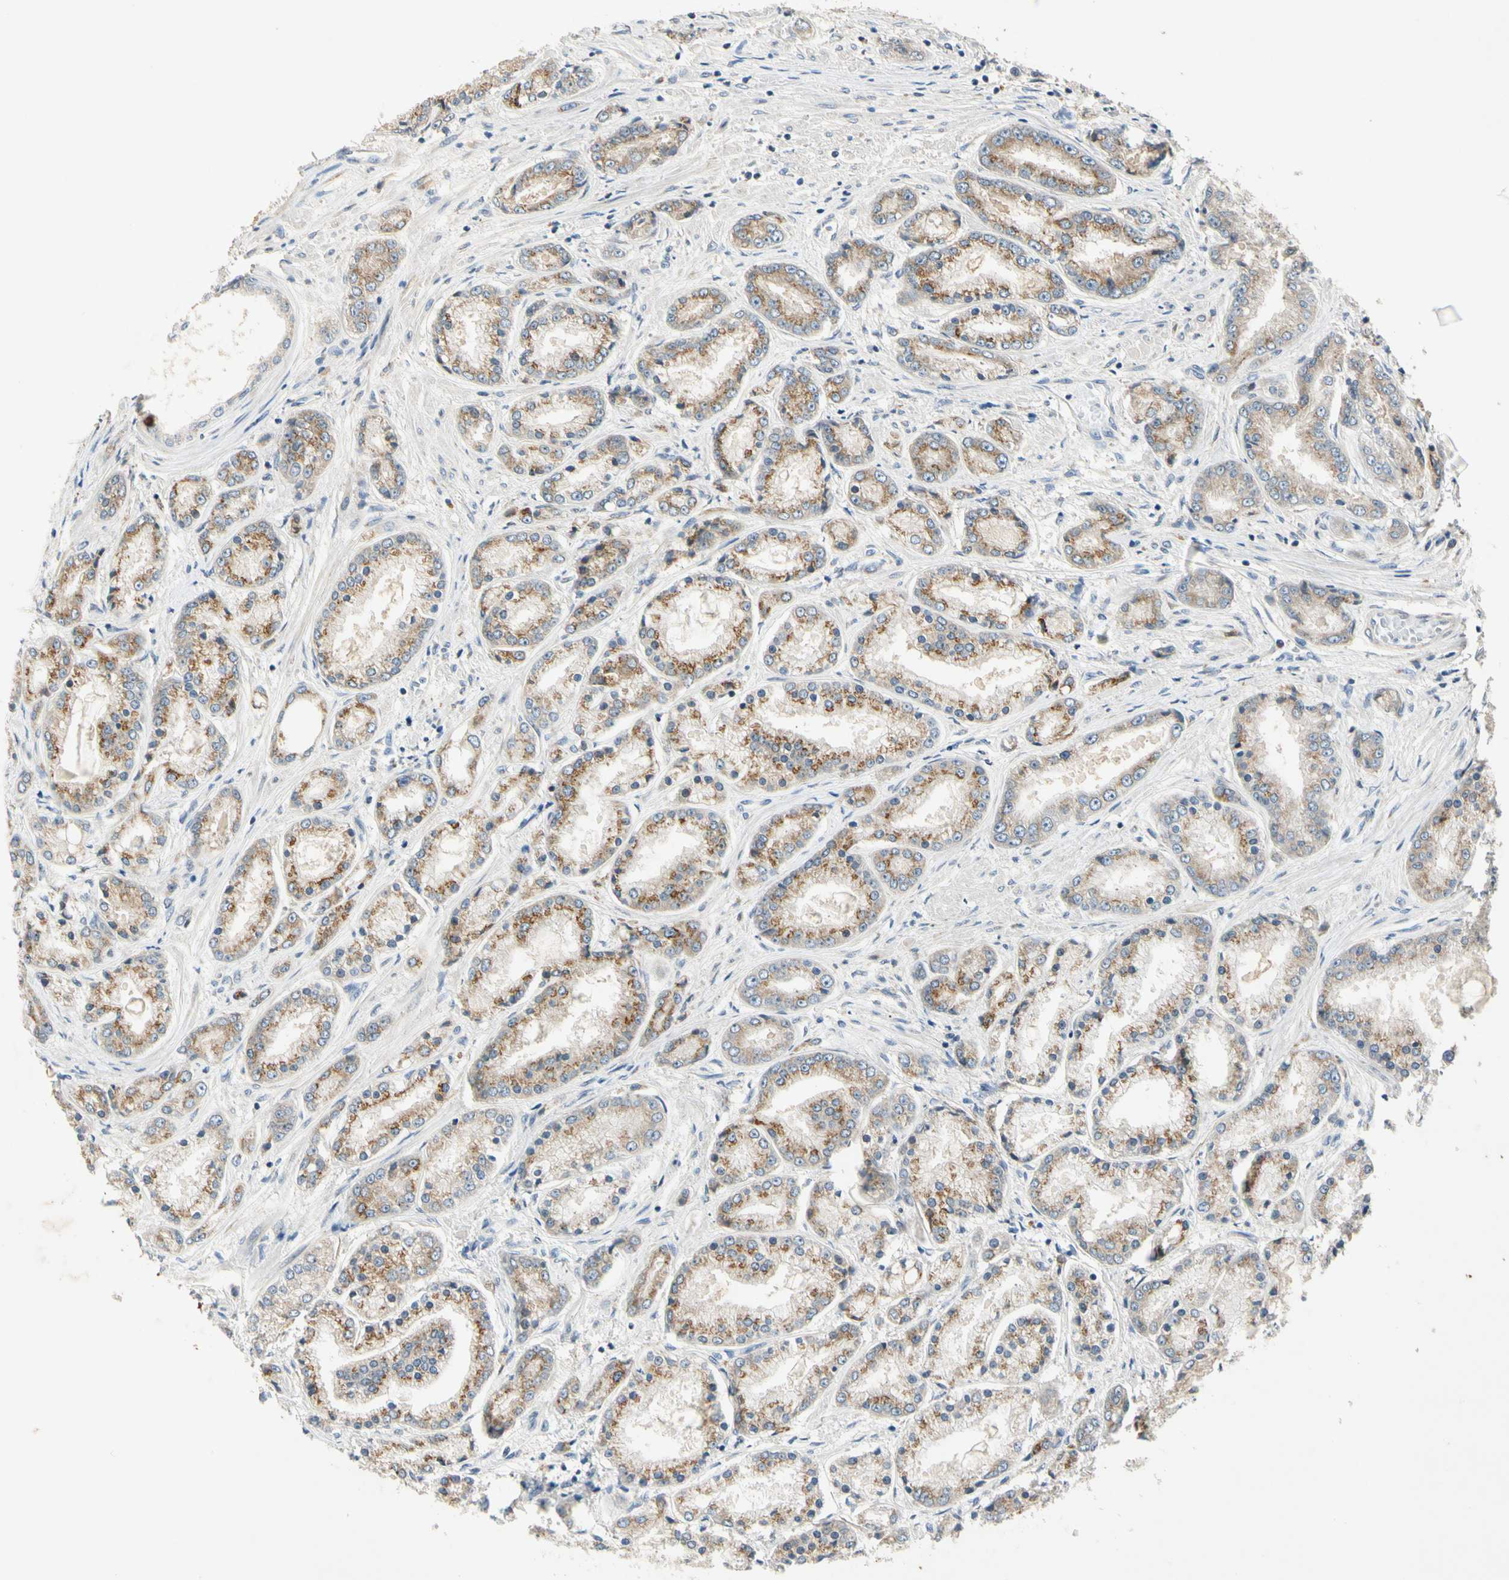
{"staining": {"intensity": "strong", "quantity": ">75%", "location": "cytoplasmic/membranous"}, "tissue": "prostate cancer", "cell_type": "Tumor cells", "image_type": "cancer", "snomed": [{"axis": "morphology", "description": "Adenocarcinoma, High grade"}, {"axis": "topography", "description": "Prostate"}], "caption": "Prostate cancer tissue displays strong cytoplasmic/membranous staining in approximately >75% of tumor cells, visualized by immunohistochemistry.", "gene": "RPS6KB2", "patient": {"sex": "male", "age": 59}}